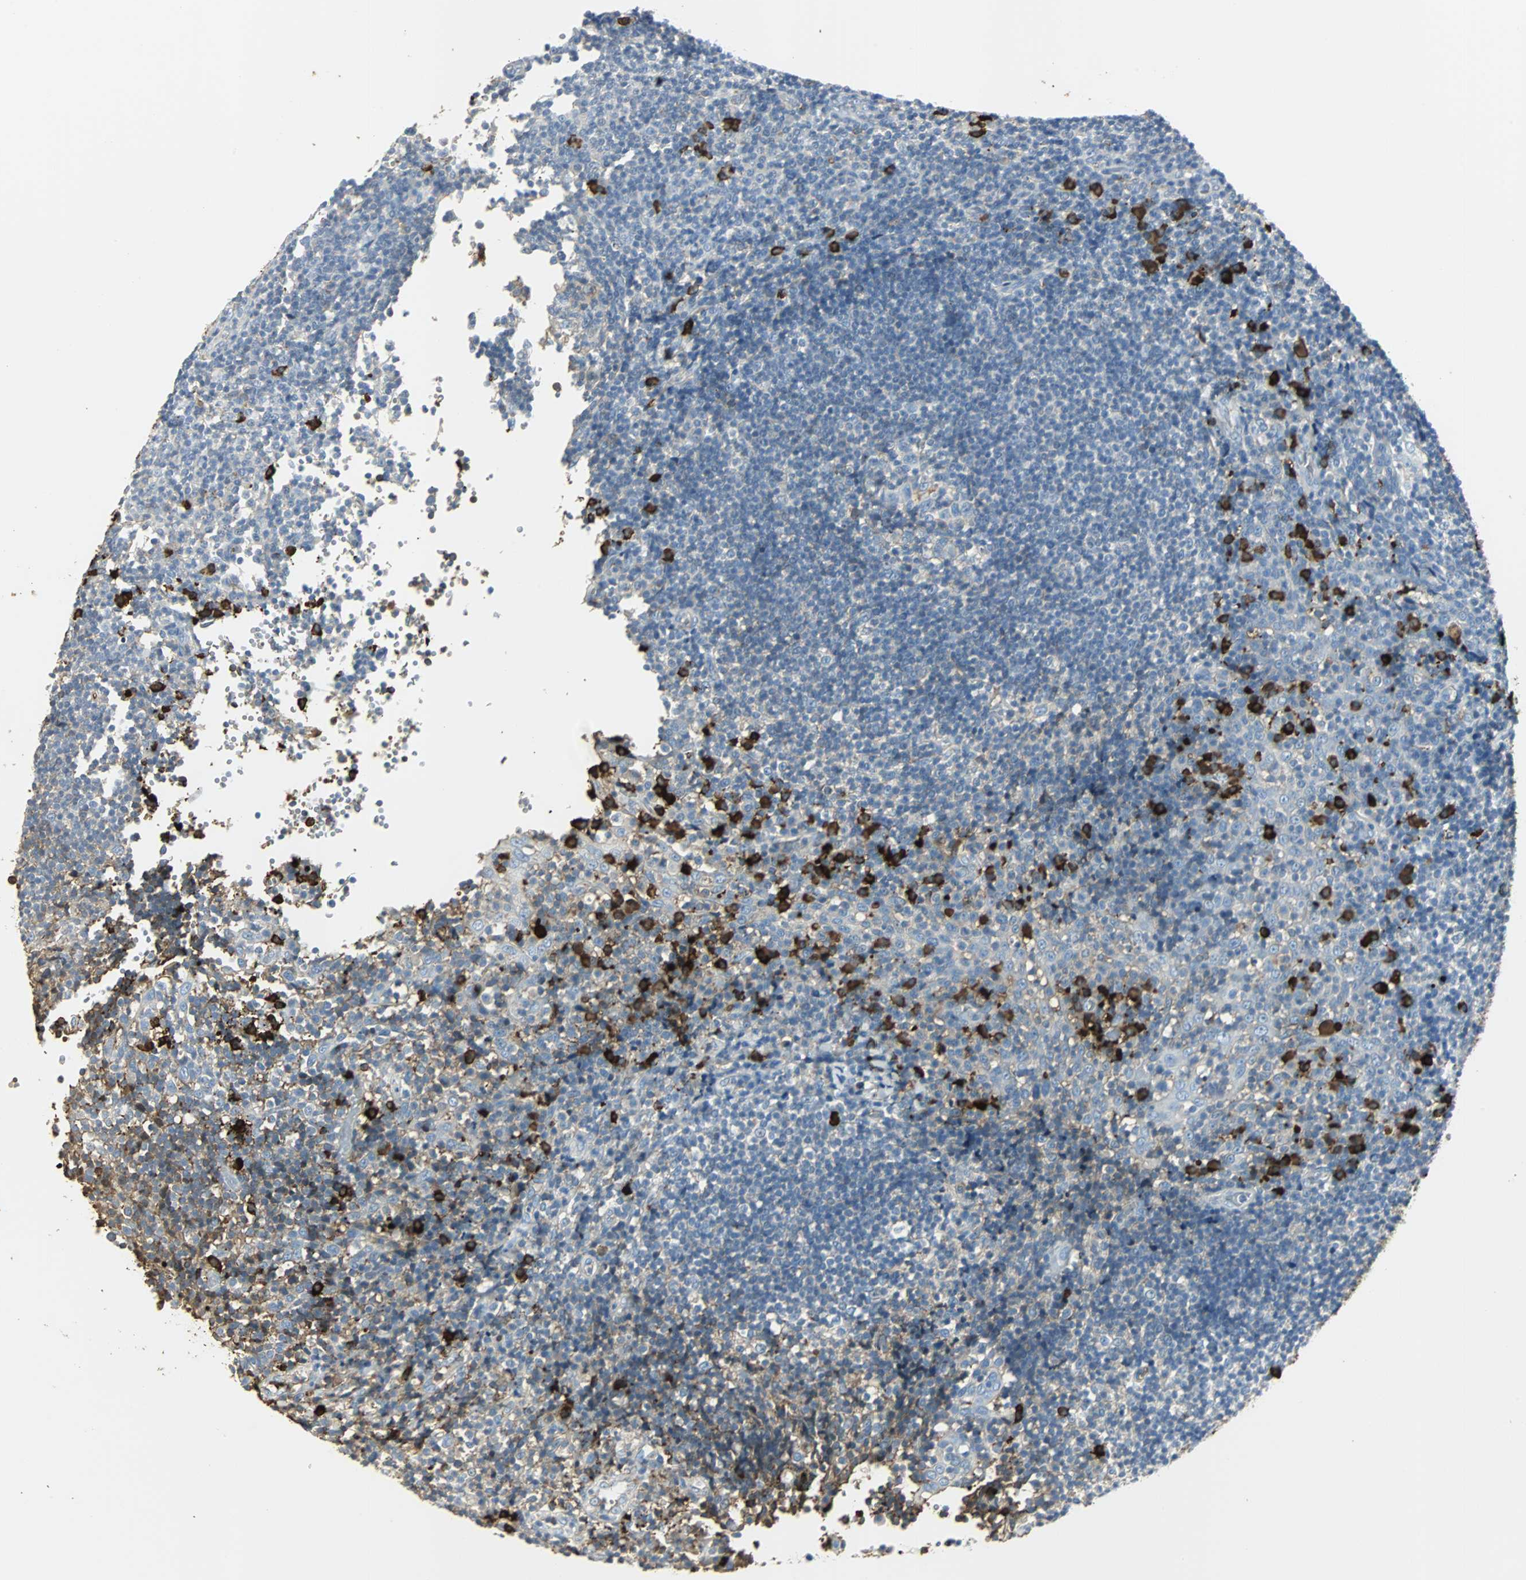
{"staining": {"intensity": "weak", "quantity": "<25%", "location": "cytoplasmic/membranous"}, "tissue": "tonsil", "cell_type": "Germinal center cells", "image_type": "normal", "snomed": [{"axis": "morphology", "description": "Normal tissue, NOS"}, {"axis": "topography", "description": "Tonsil"}], "caption": "Immunohistochemistry histopathology image of unremarkable tonsil: human tonsil stained with DAB displays no significant protein positivity in germinal center cells.", "gene": "IGHA1", "patient": {"sex": "female", "age": 40}}